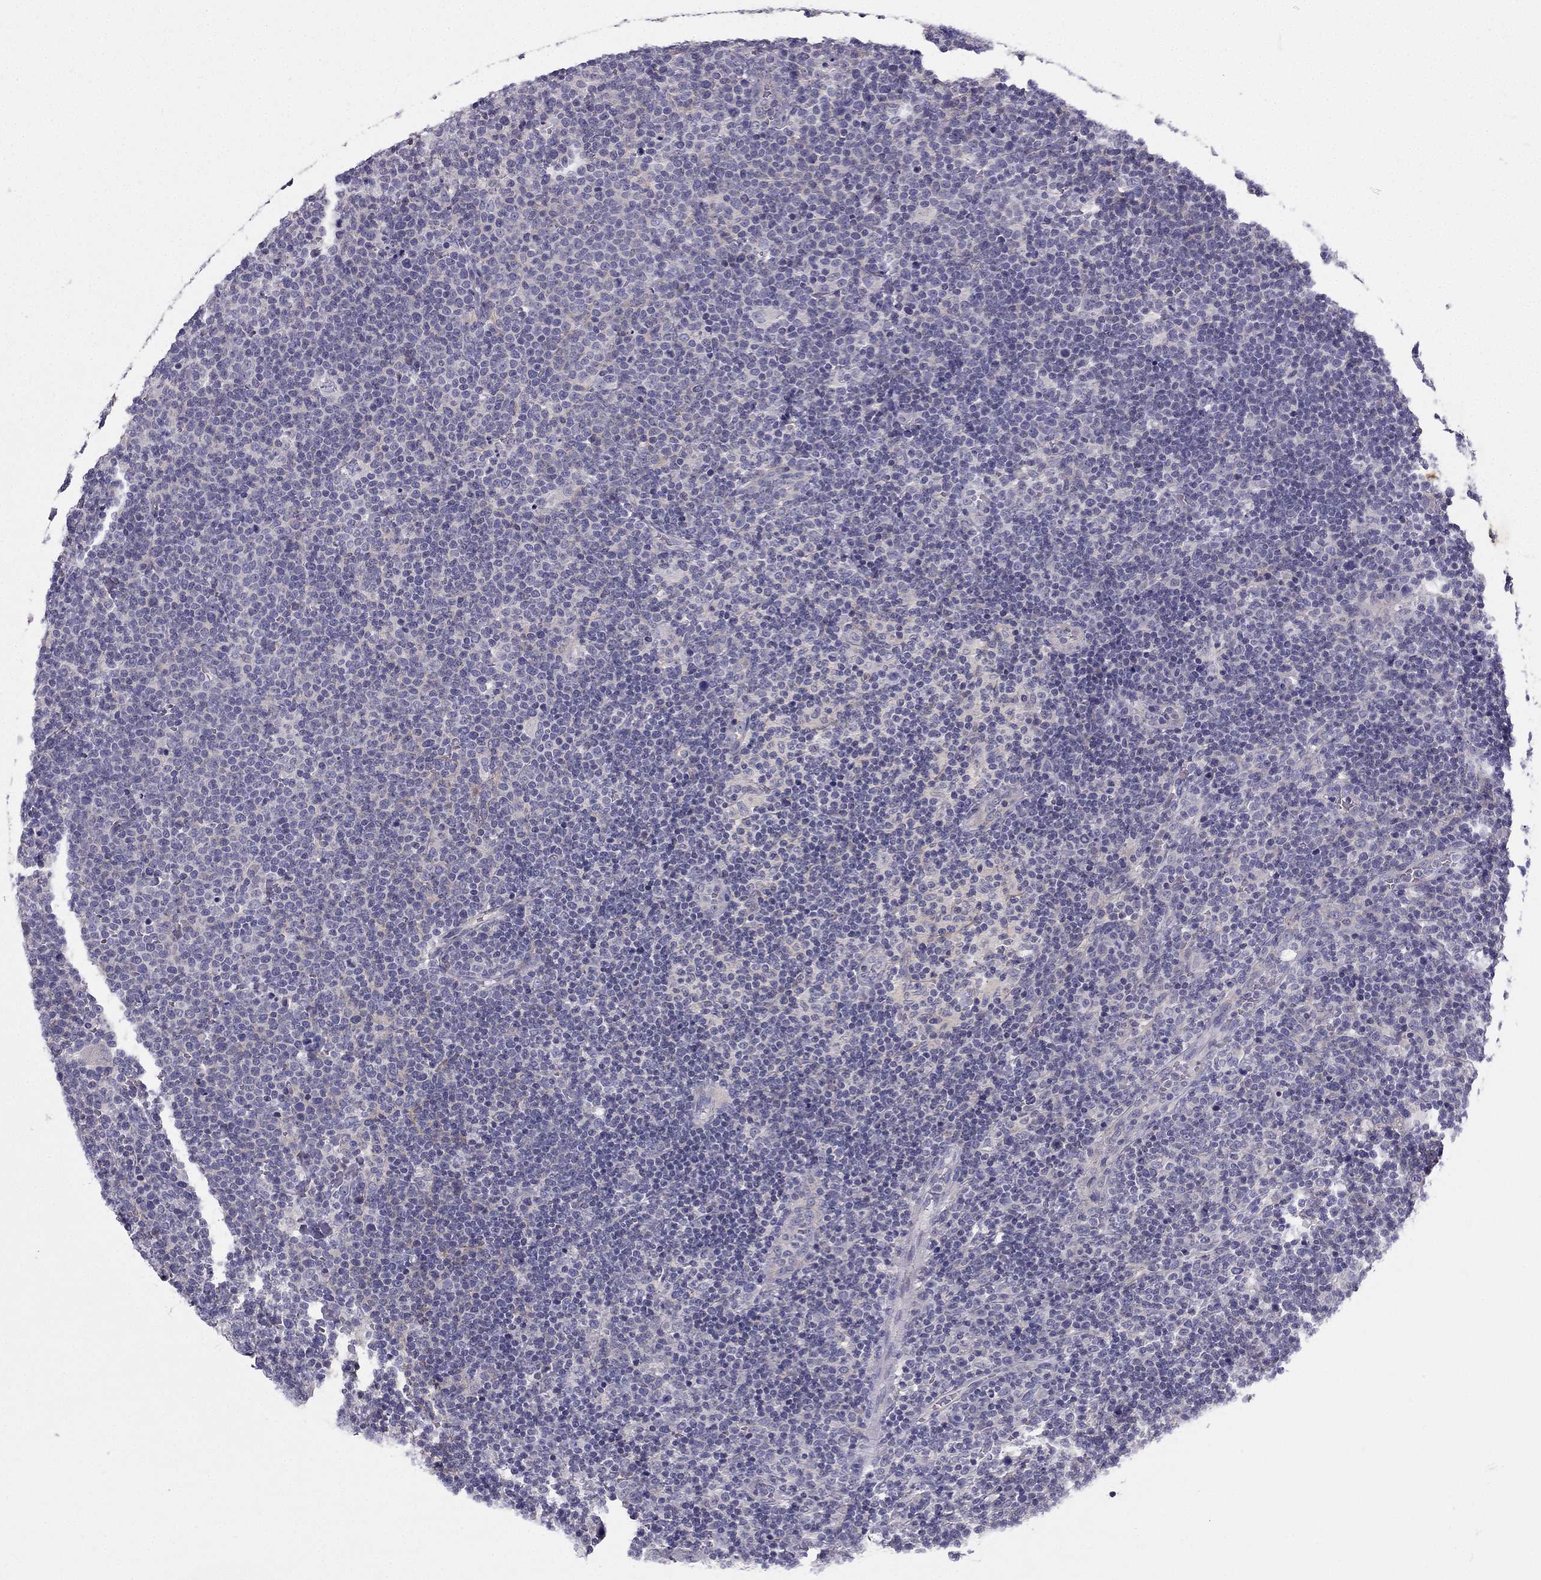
{"staining": {"intensity": "negative", "quantity": "none", "location": "none"}, "tissue": "lymphoma", "cell_type": "Tumor cells", "image_type": "cancer", "snomed": [{"axis": "morphology", "description": "Malignant lymphoma, non-Hodgkin's type, High grade"}, {"axis": "topography", "description": "Lymph node"}], "caption": "An image of malignant lymphoma, non-Hodgkin's type (high-grade) stained for a protein reveals no brown staining in tumor cells.", "gene": "SYT5", "patient": {"sex": "male", "age": 61}}